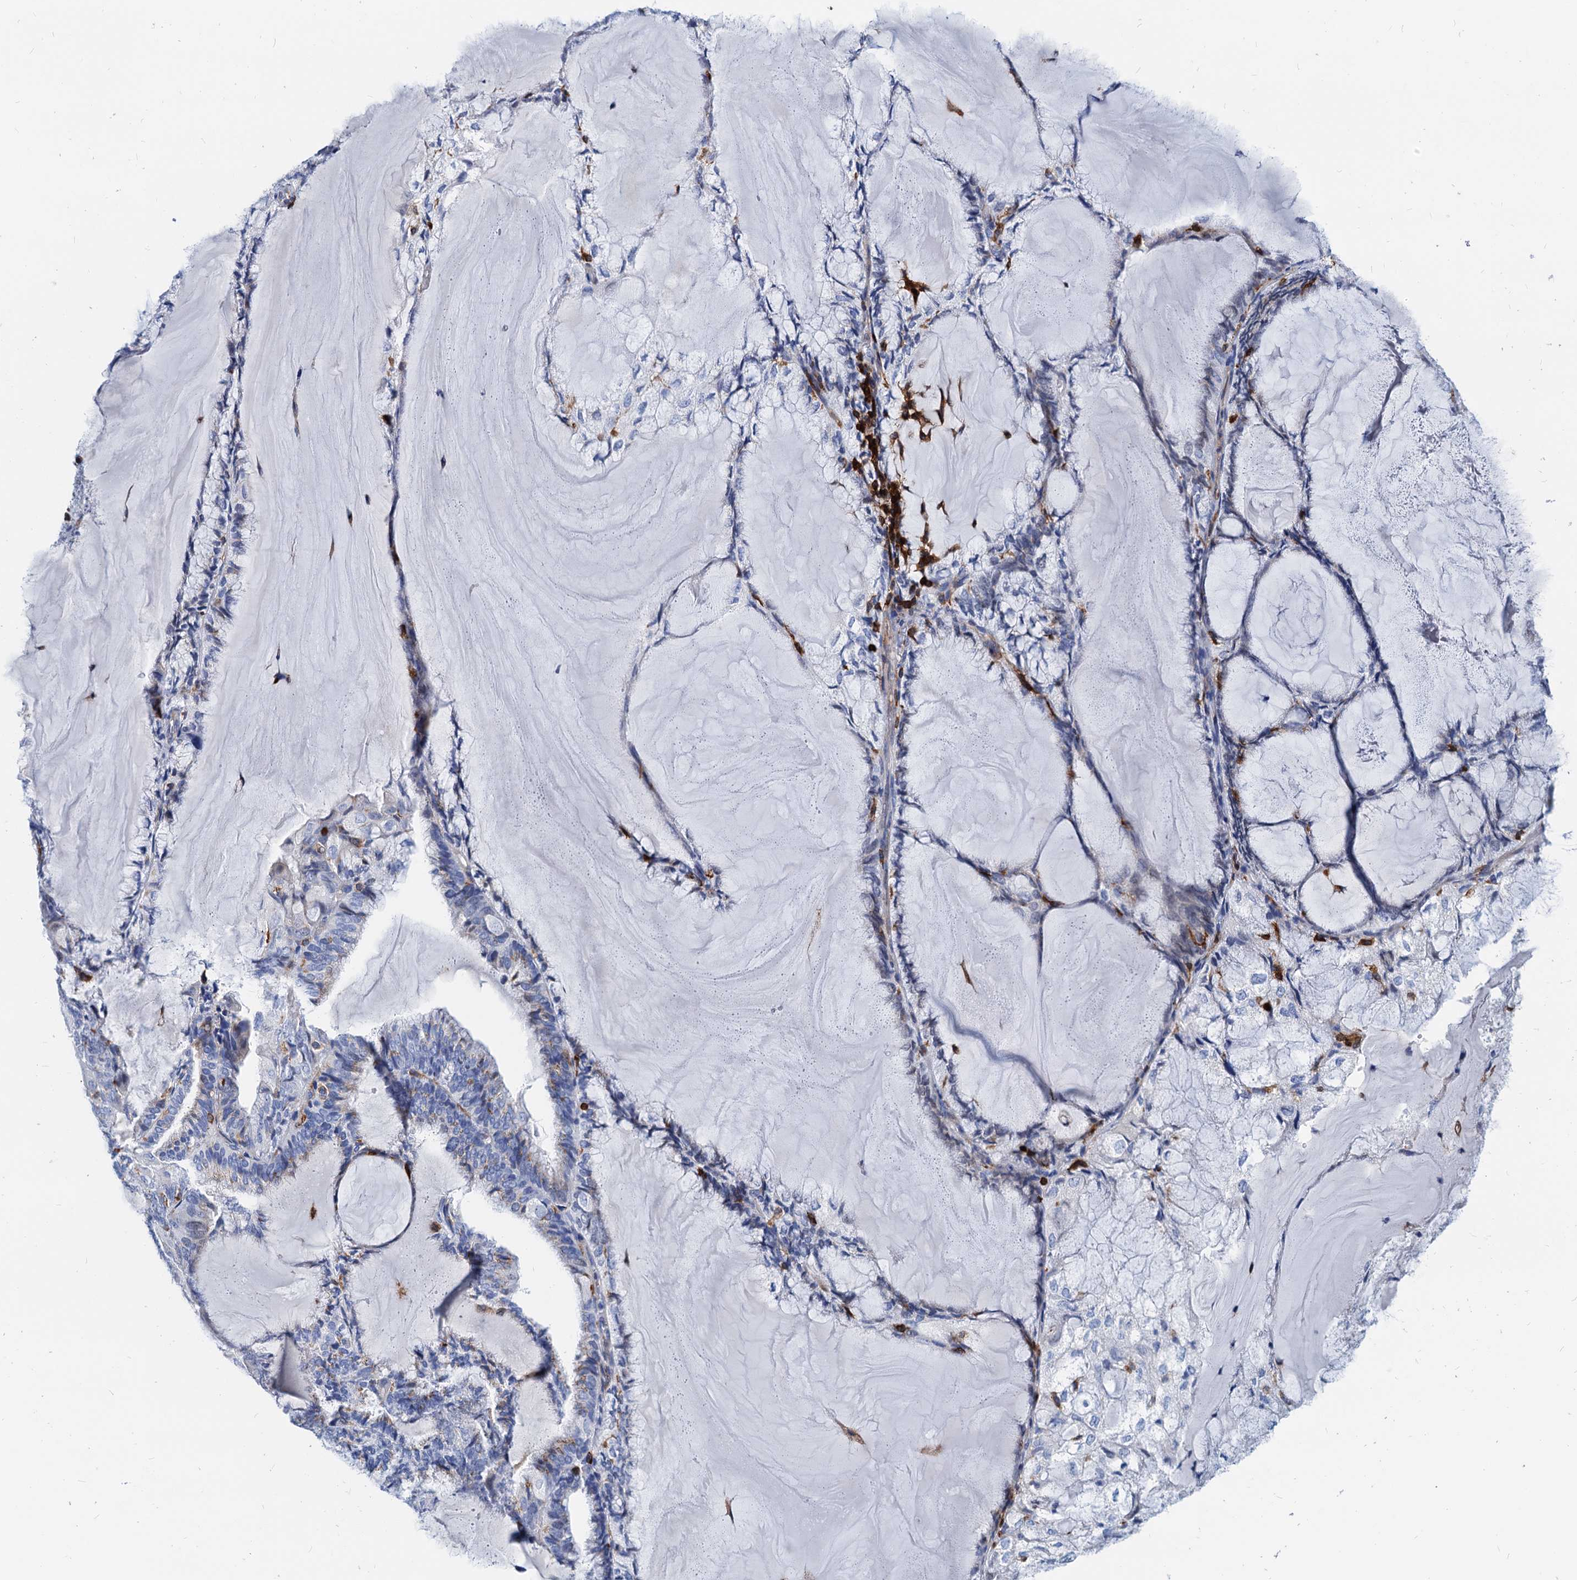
{"staining": {"intensity": "negative", "quantity": "none", "location": "none"}, "tissue": "endometrial cancer", "cell_type": "Tumor cells", "image_type": "cancer", "snomed": [{"axis": "morphology", "description": "Adenocarcinoma, NOS"}, {"axis": "topography", "description": "Endometrium"}], "caption": "Histopathology image shows no protein expression in tumor cells of endometrial adenocarcinoma tissue.", "gene": "LCP2", "patient": {"sex": "female", "age": 81}}